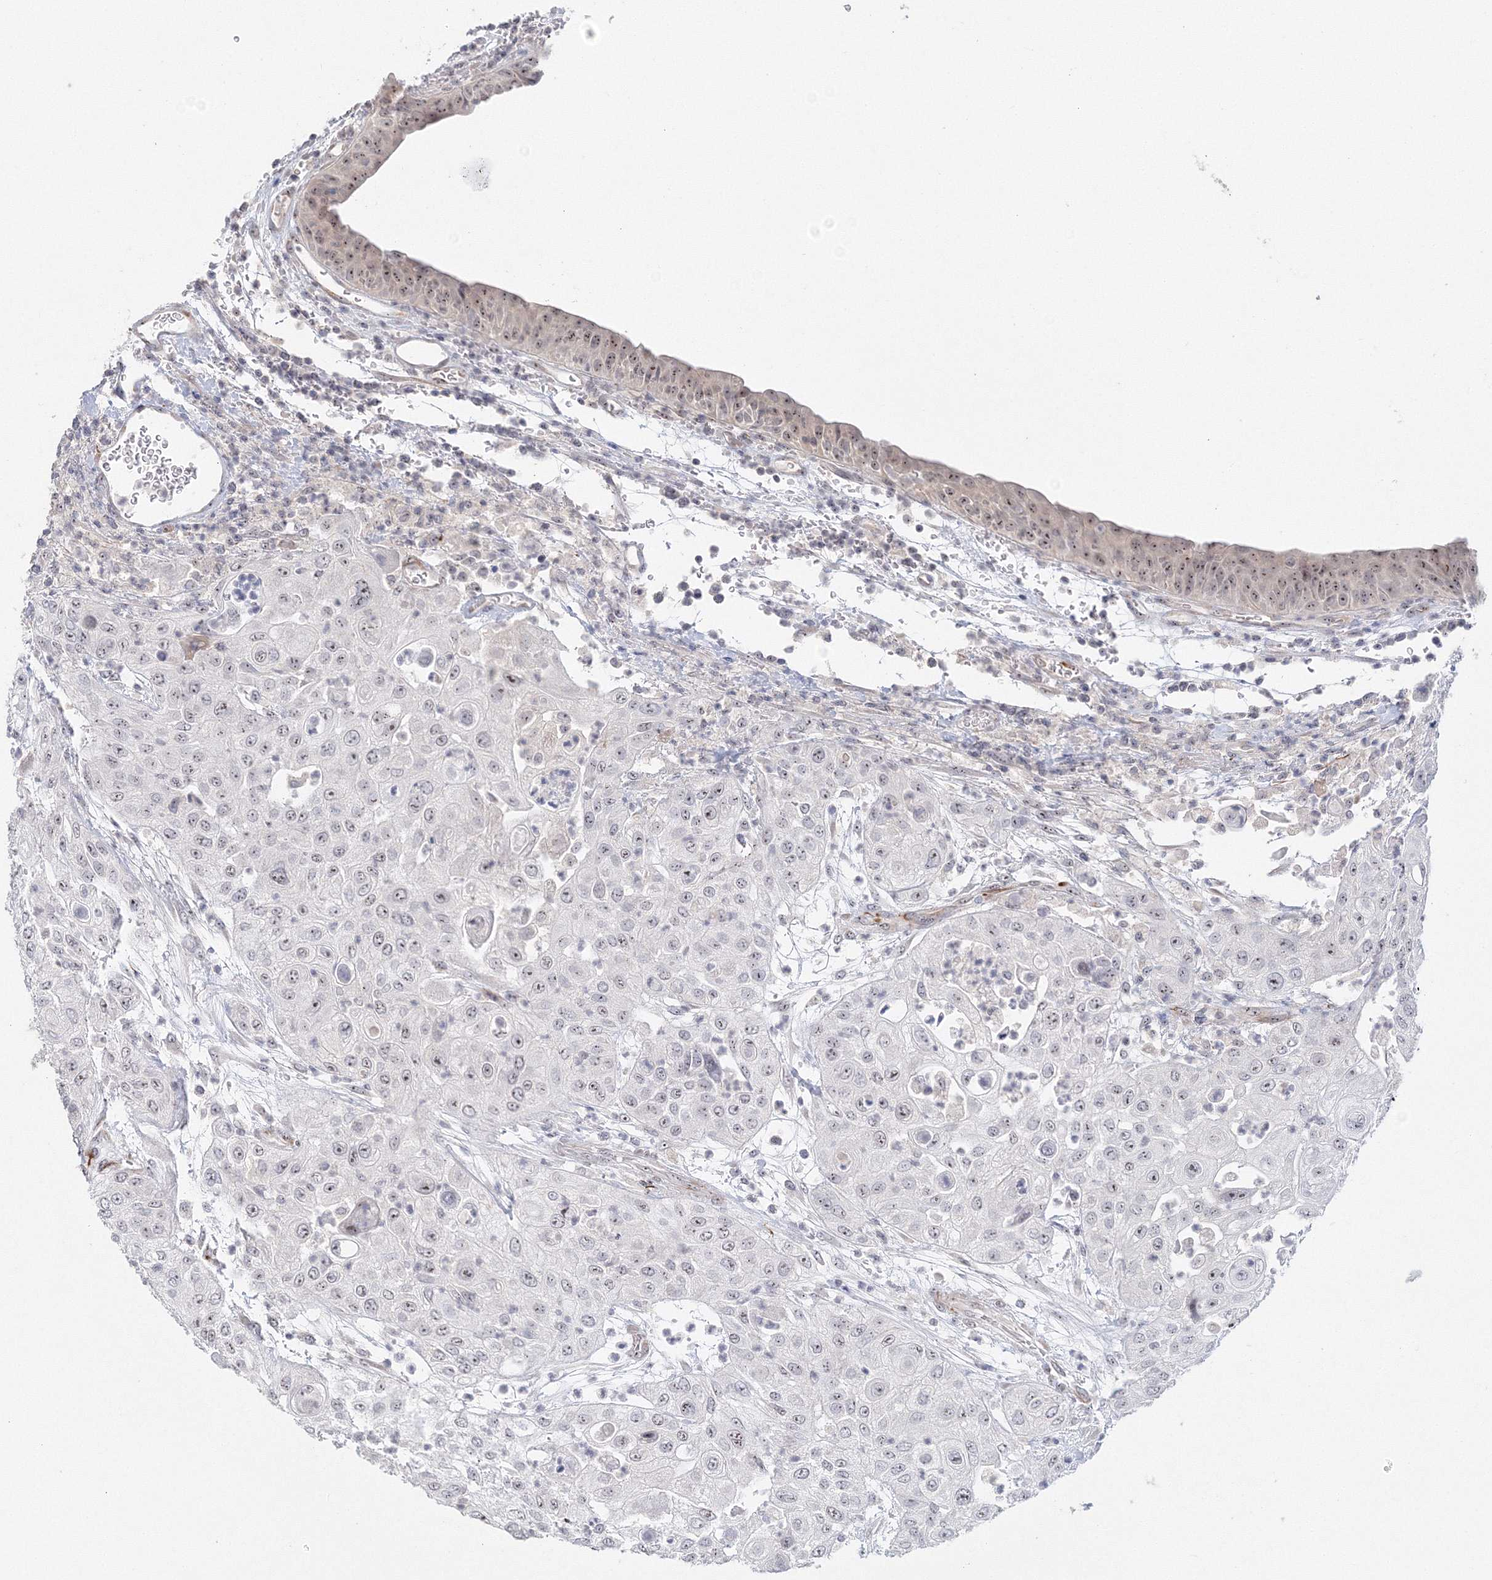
{"staining": {"intensity": "moderate", "quantity": "<25%", "location": "nuclear"}, "tissue": "urothelial cancer", "cell_type": "Tumor cells", "image_type": "cancer", "snomed": [{"axis": "morphology", "description": "Urothelial carcinoma, High grade"}, {"axis": "topography", "description": "Urinary bladder"}], "caption": "This is a micrograph of immunohistochemistry staining of high-grade urothelial carcinoma, which shows moderate staining in the nuclear of tumor cells.", "gene": "SIRT7", "patient": {"sex": "female", "age": 79}}